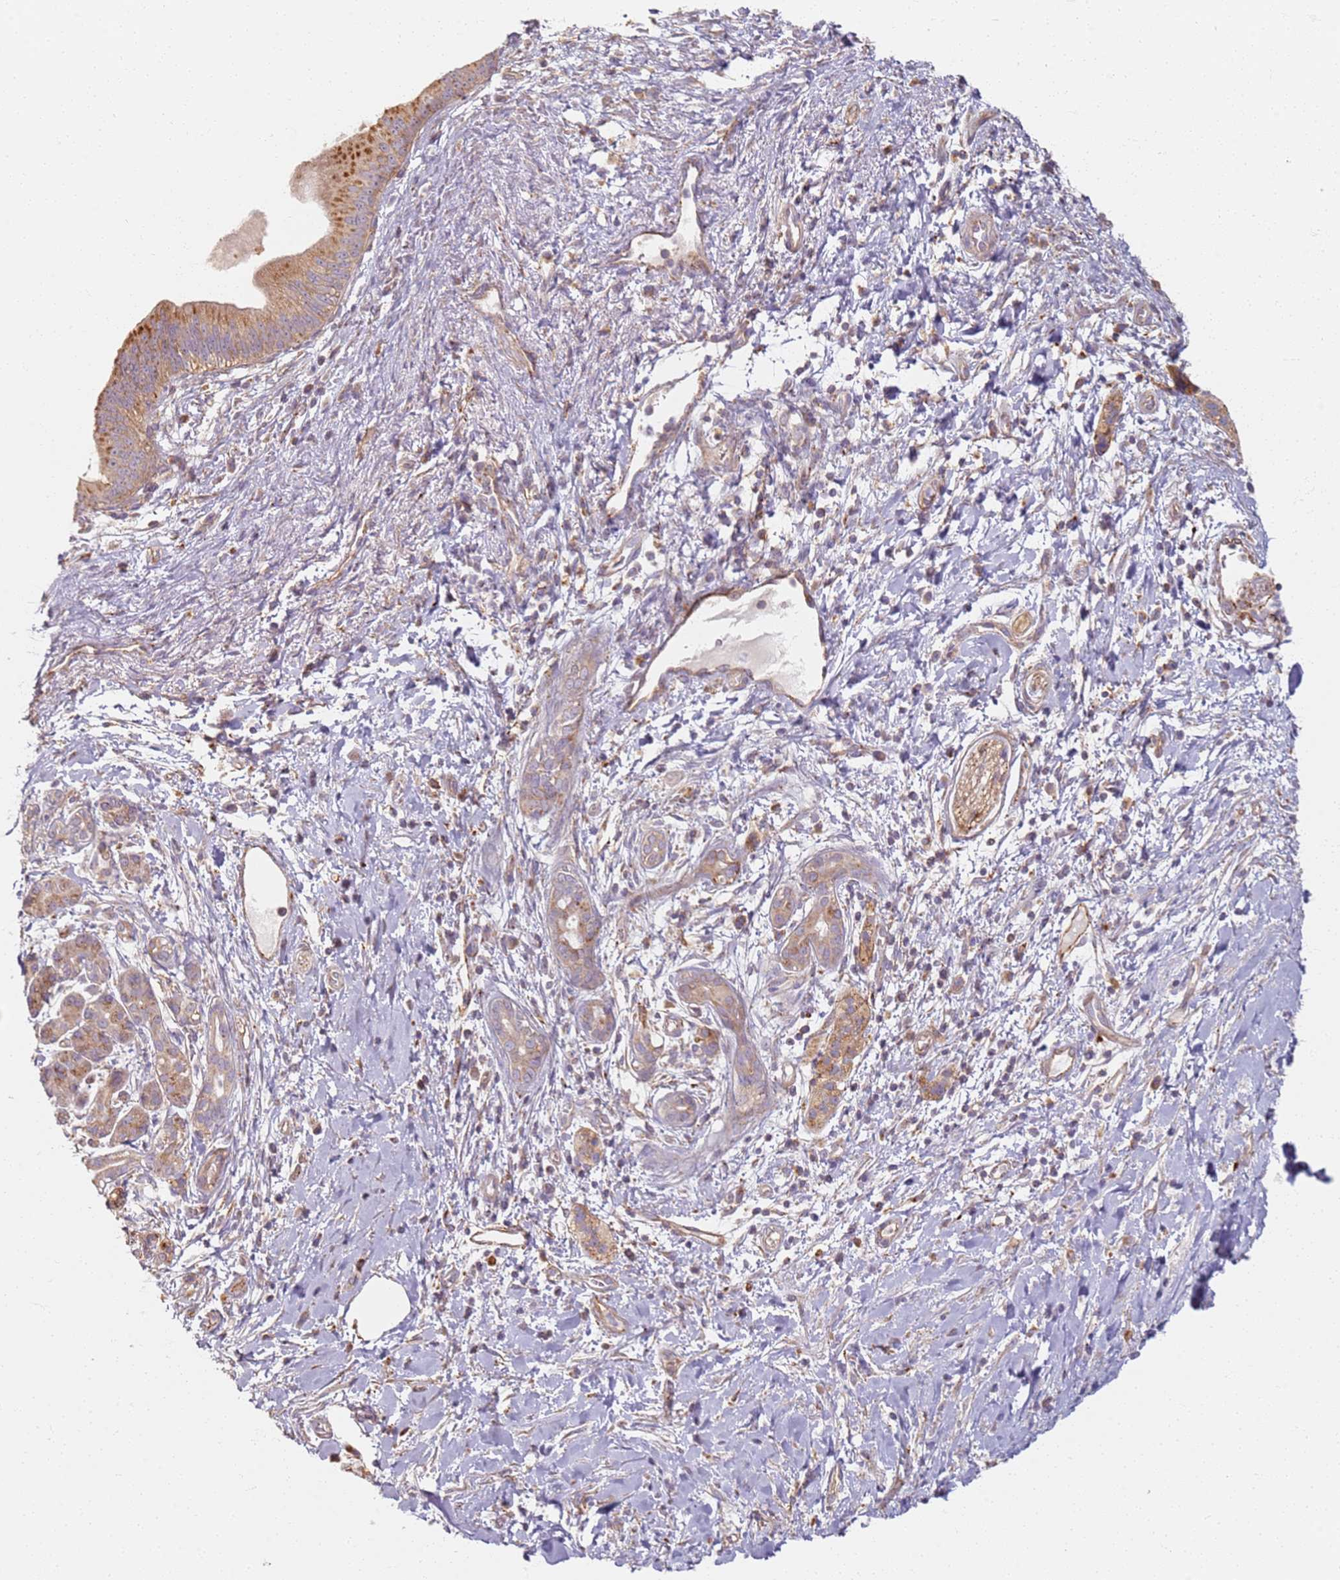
{"staining": {"intensity": "moderate", "quantity": ">75%", "location": "cytoplasmic/membranous"}, "tissue": "pancreatic cancer", "cell_type": "Tumor cells", "image_type": "cancer", "snomed": [{"axis": "morphology", "description": "Adenocarcinoma, NOS"}, {"axis": "topography", "description": "Pancreas"}], "caption": "Pancreatic adenocarcinoma was stained to show a protein in brown. There is medium levels of moderate cytoplasmic/membranous positivity in approximately >75% of tumor cells. Nuclei are stained in blue.", "gene": "PROKR2", "patient": {"sex": "male", "age": 78}}